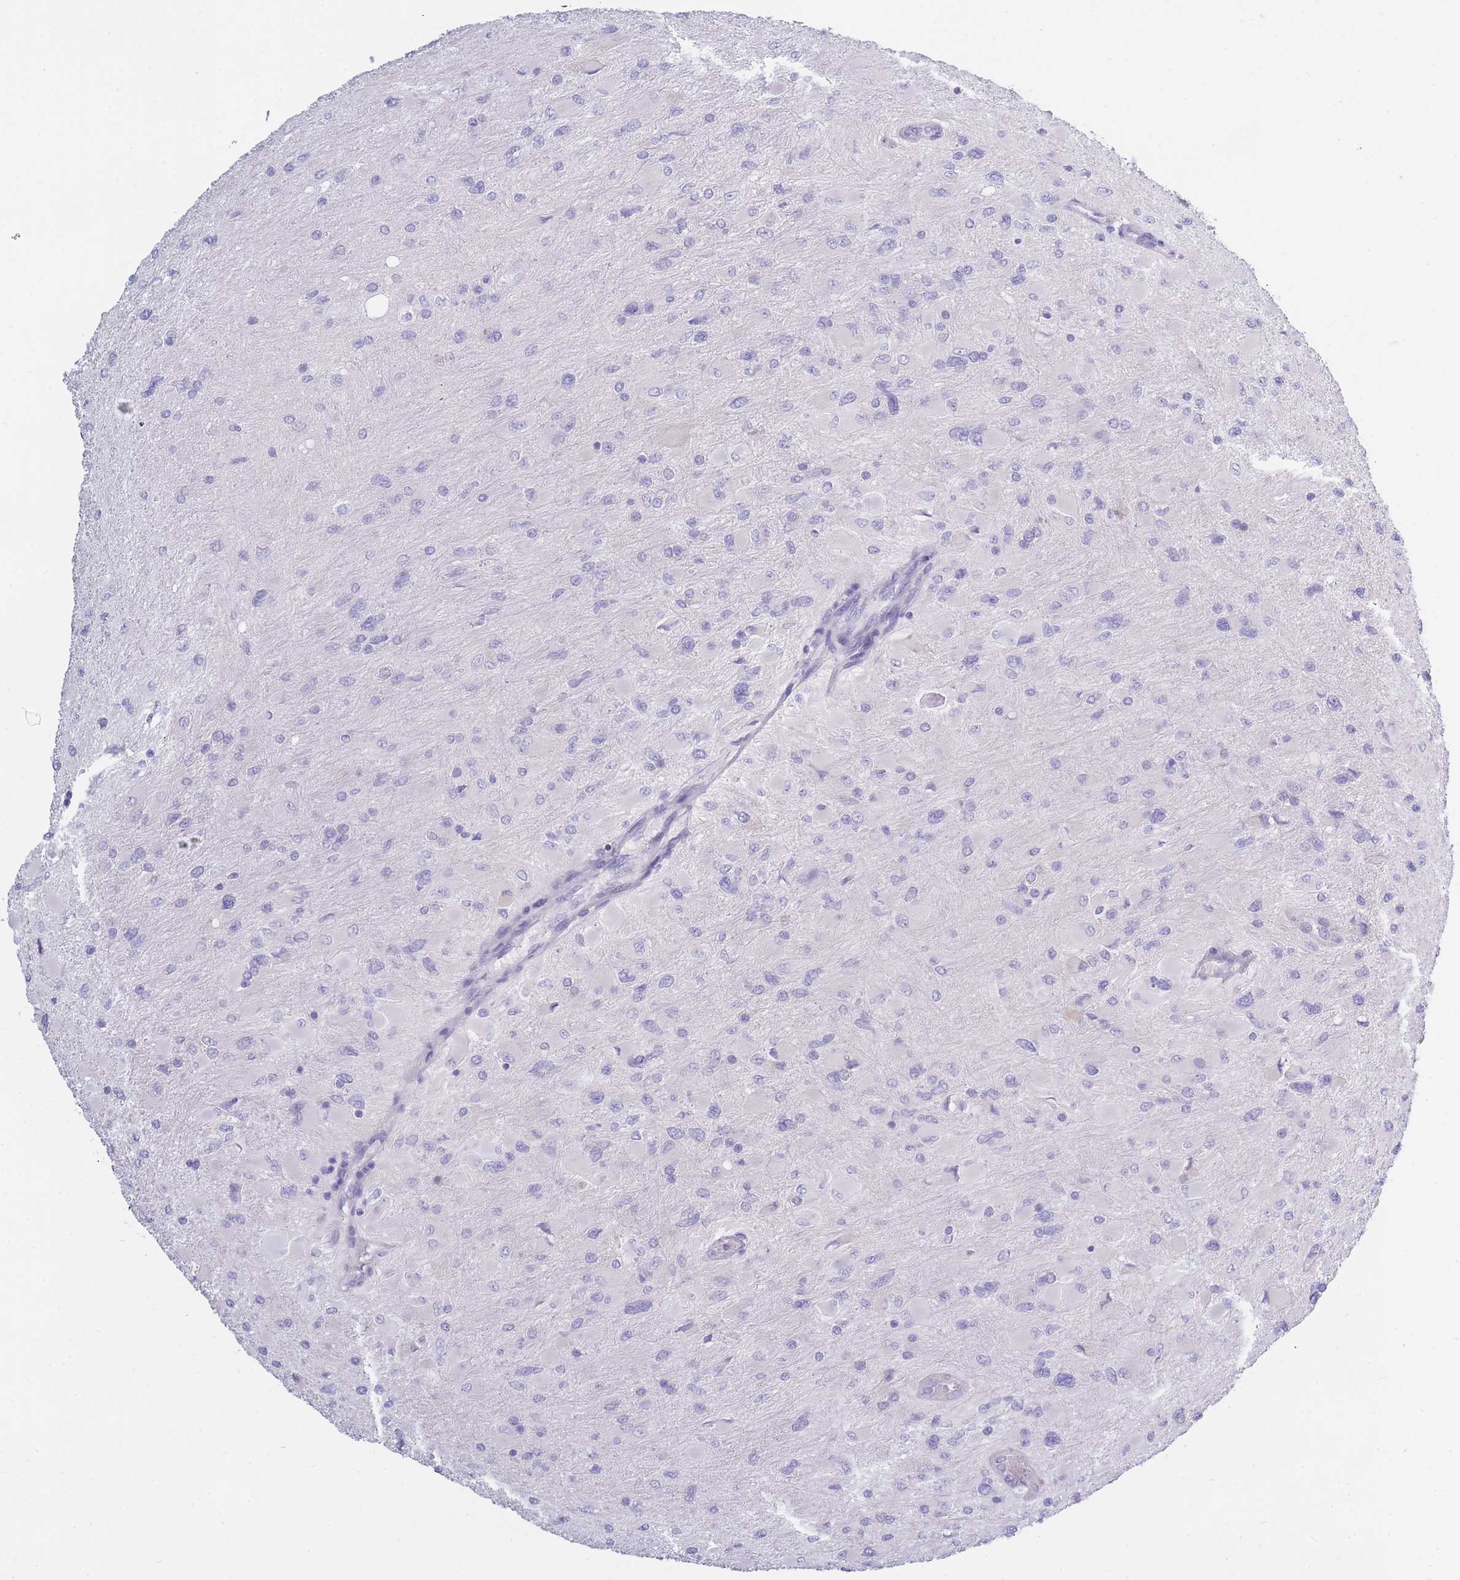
{"staining": {"intensity": "negative", "quantity": "none", "location": "none"}, "tissue": "glioma", "cell_type": "Tumor cells", "image_type": "cancer", "snomed": [{"axis": "morphology", "description": "Glioma, malignant, High grade"}, {"axis": "topography", "description": "Cerebral cortex"}], "caption": "Immunohistochemical staining of human glioma exhibits no significant positivity in tumor cells.", "gene": "XKR8", "patient": {"sex": "female", "age": 36}}